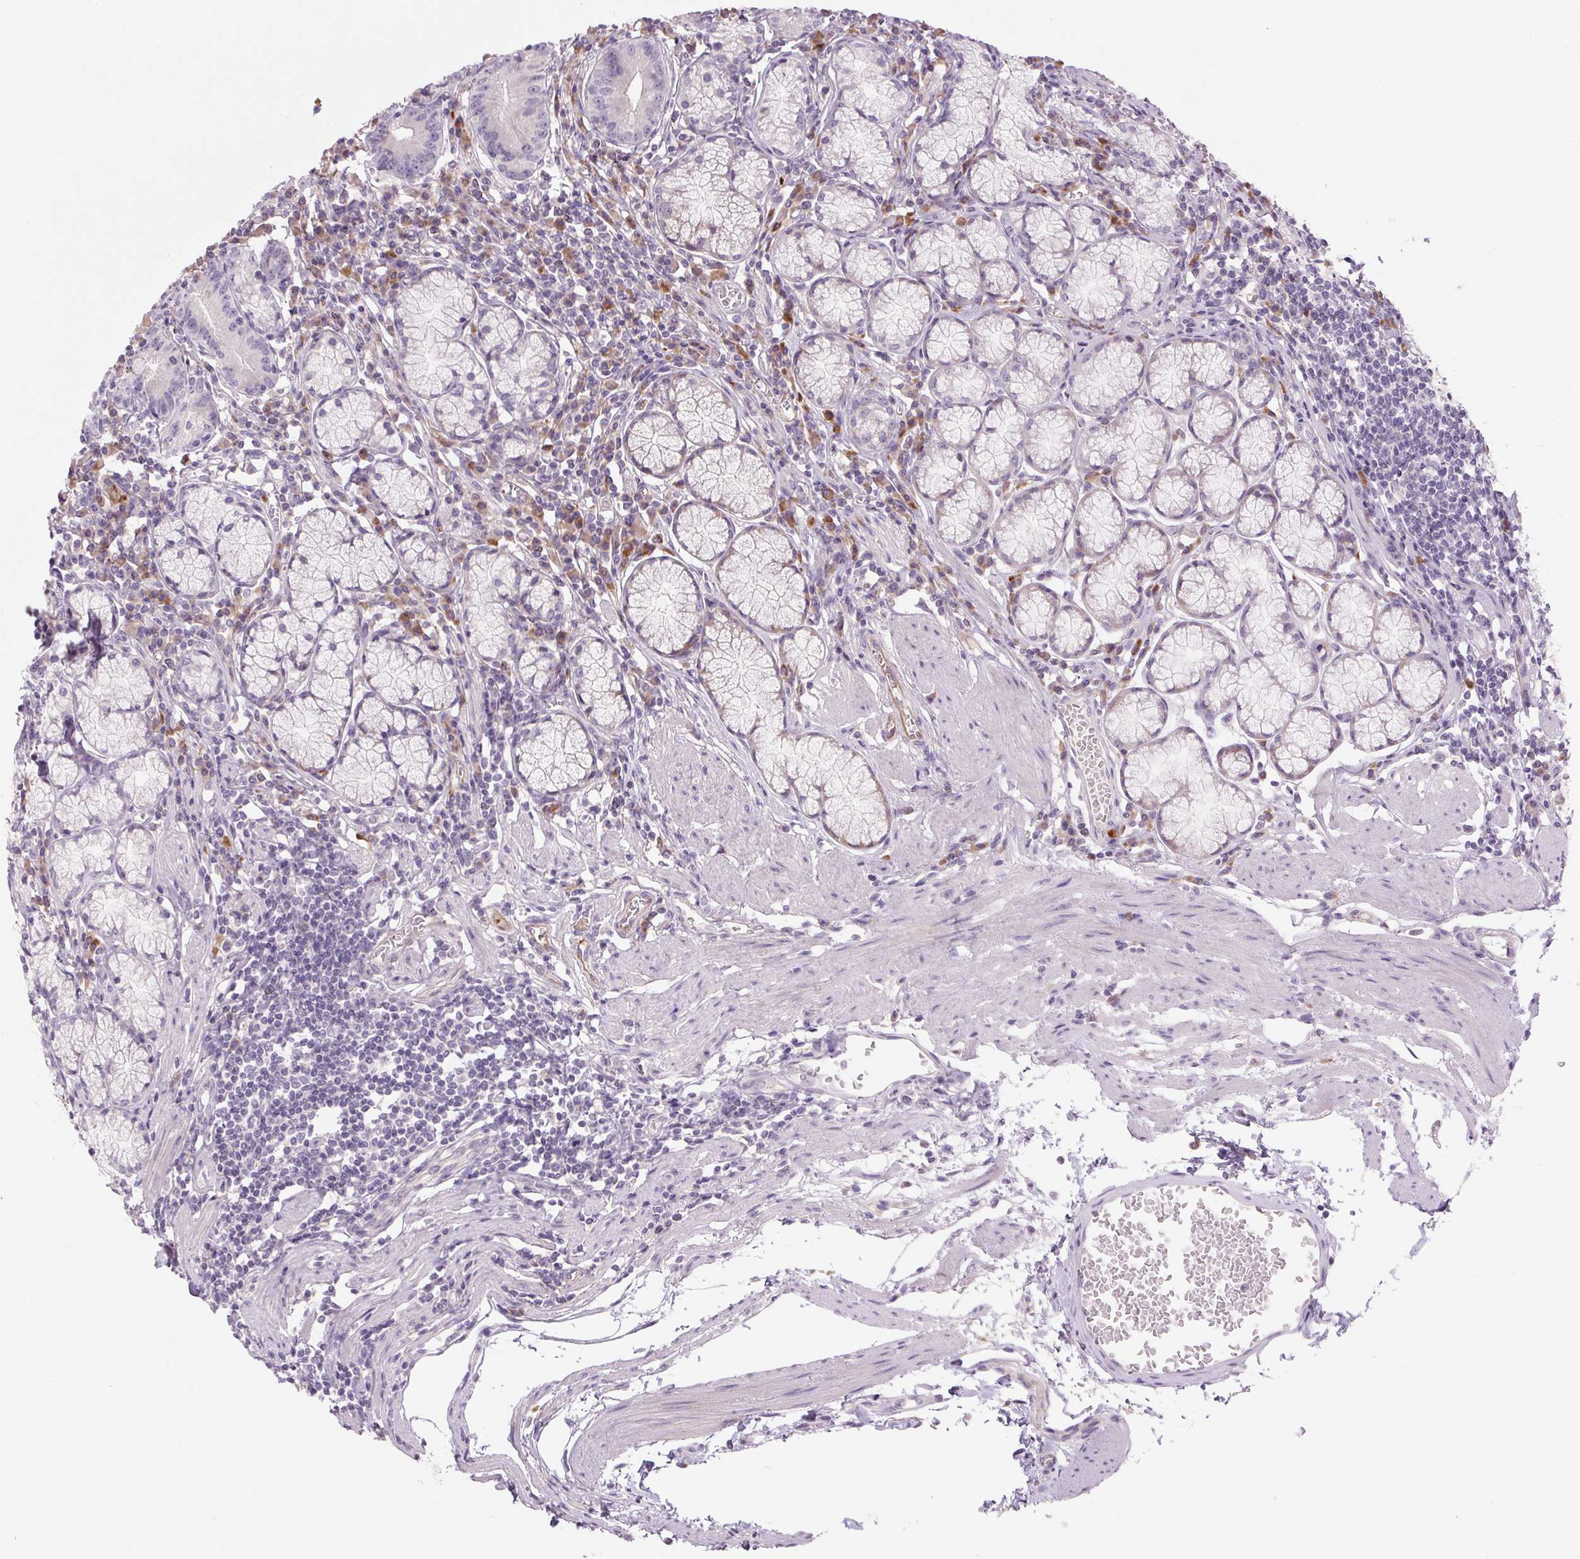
{"staining": {"intensity": "weak", "quantity": "<25%", "location": "cytoplasmic/membranous"}, "tissue": "stomach", "cell_type": "Glandular cells", "image_type": "normal", "snomed": [{"axis": "morphology", "description": "Normal tissue, NOS"}, {"axis": "topography", "description": "Stomach"}], "caption": "High magnification brightfield microscopy of normal stomach stained with DAB (brown) and counterstained with hematoxylin (blue): glandular cells show no significant expression. (Stains: DAB (3,3'-diaminobenzidine) immunohistochemistry with hematoxylin counter stain, Microscopy: brightfield microscopy at high magnification).", "gene": "TMEM100", "patient": {"sex": "male", "age": 55}}